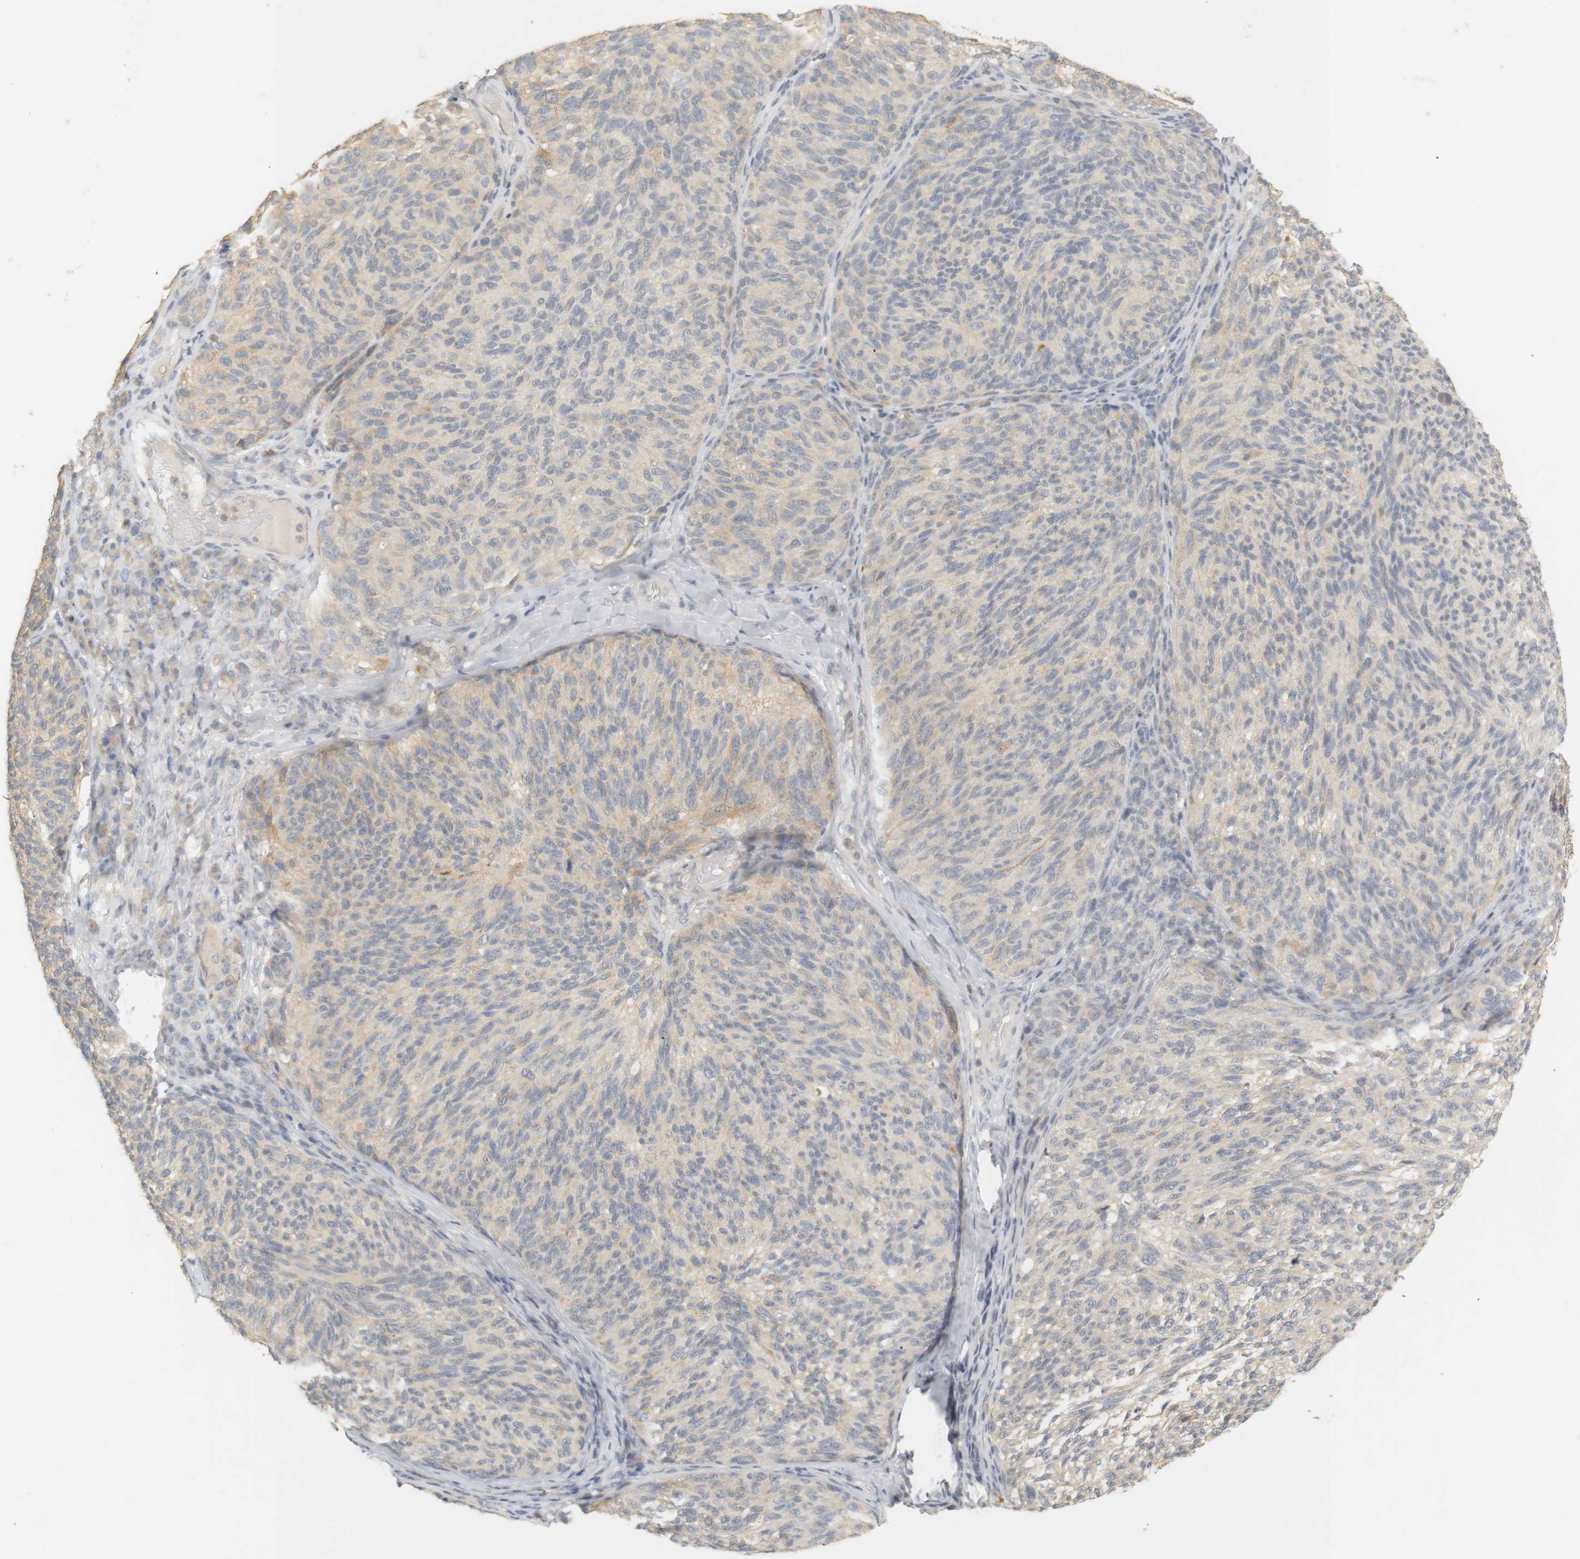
{"staining": {"intensity": "weak", "quantity": "25%-75%", "location": "cytoplasmic/membranous"}, "tissue": "melanoma", "cell_type": "Tumor cells", "image_type": "cancer", "snomed": [{"axis": "morphology", "description": "Malignant melanoma, NOS"}, {"axis": "topography", "description": "Skin"}], "caption": "Immunohistochemical staining of human malignant melanoma displays low levels of weak cytoplasmic/membranous positivity in approximately 25%-75% of tumor cells. Nuclei are stained in blue.", "gene": "RTN3", "patient": {"sex": "female", "age": 73}}